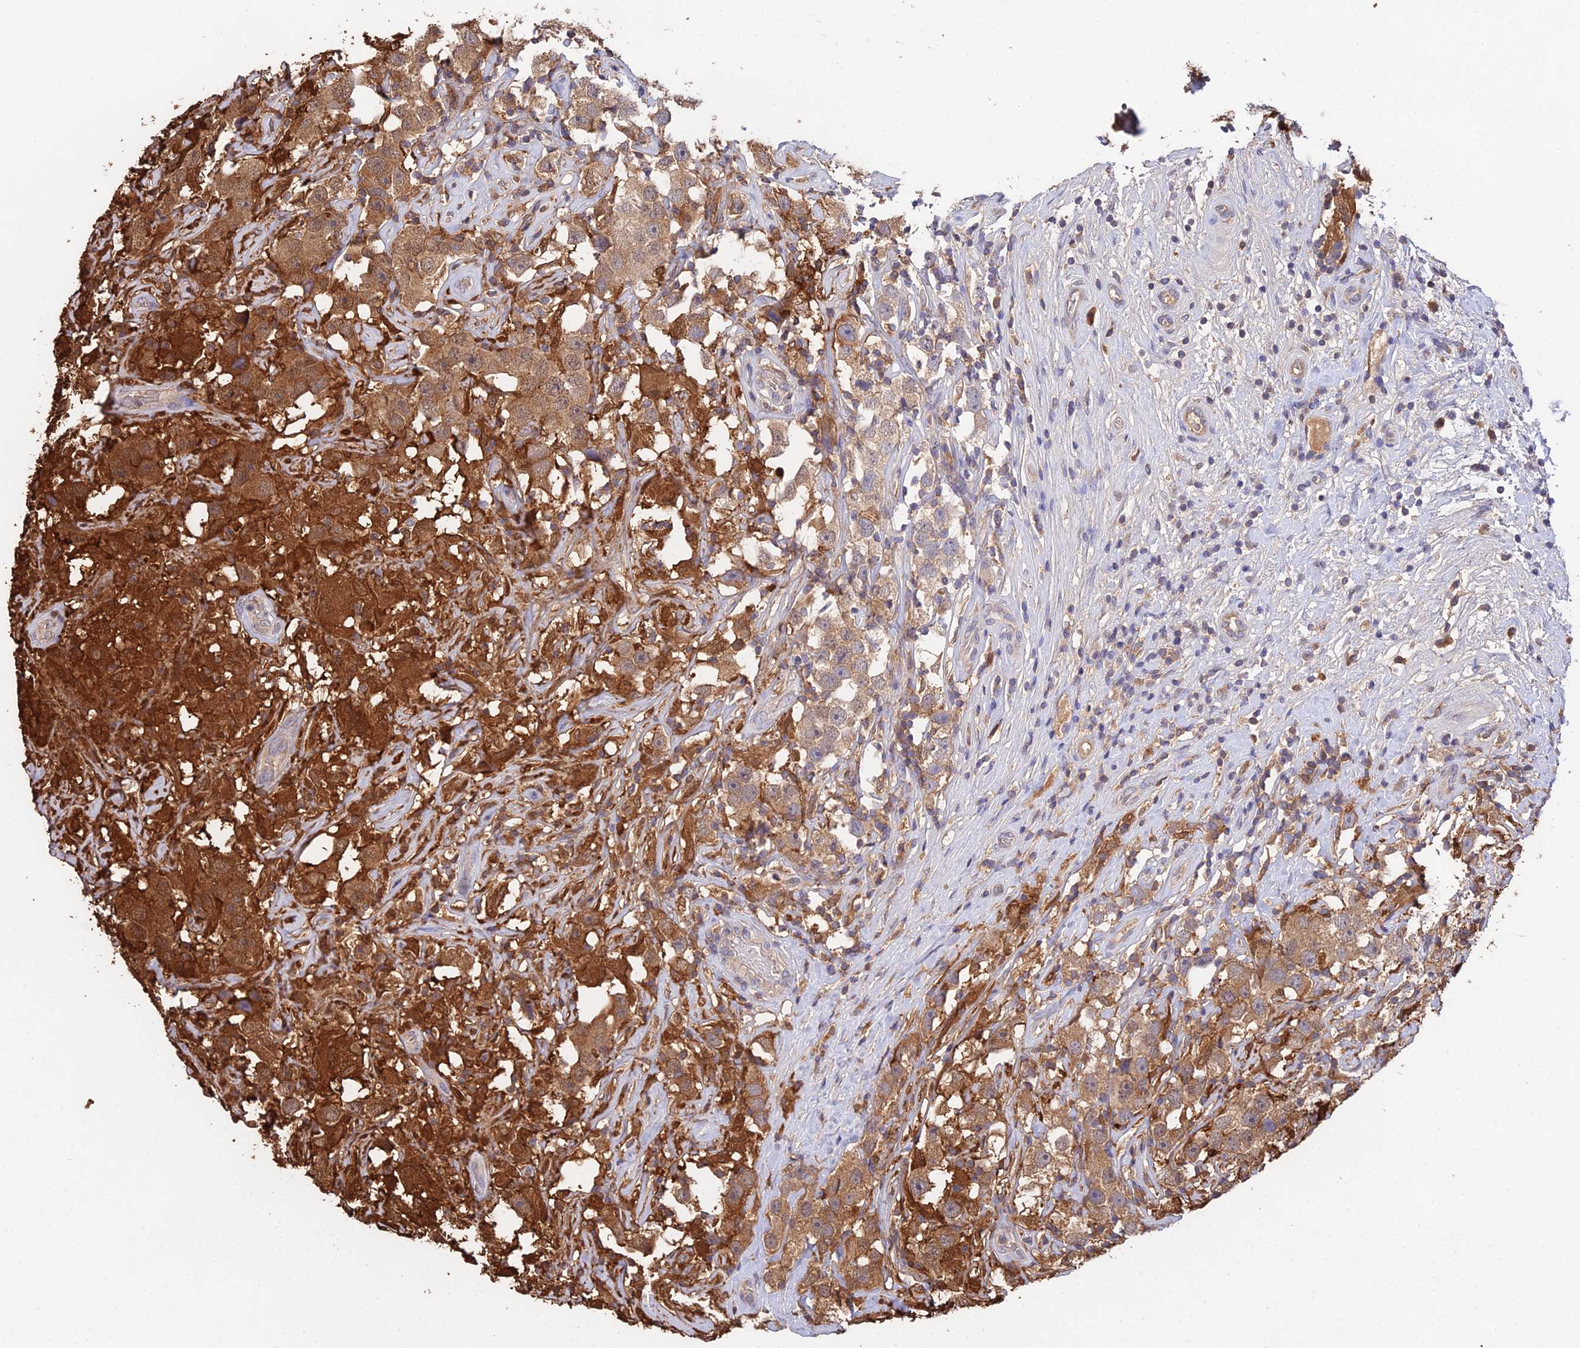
{"staining": {"intensity": "strong", "quantity": ">75%", "location": "cytoplasmic/membranous,nuclear"}, "tissue": "testis cancer", "cell_type": "Tumor cells", "image_type": "cancer", "snomed": [{"axis": "morphology", "description": "Seminoma, NOS"}, {"axis": "topography", "description": "Testis"}], "caption": "This photomicrograph shows testis cancer (seminoma) stained with immunohistochemistry (IHC) to label a protein in brown. The cytoplasmic/membranous and nuclear of tumor cells show strong positivity for the protein. Nuclei are counter-stained blue.", "gene": "FBP1", "patient": {"sex": "male", "age": 49}}